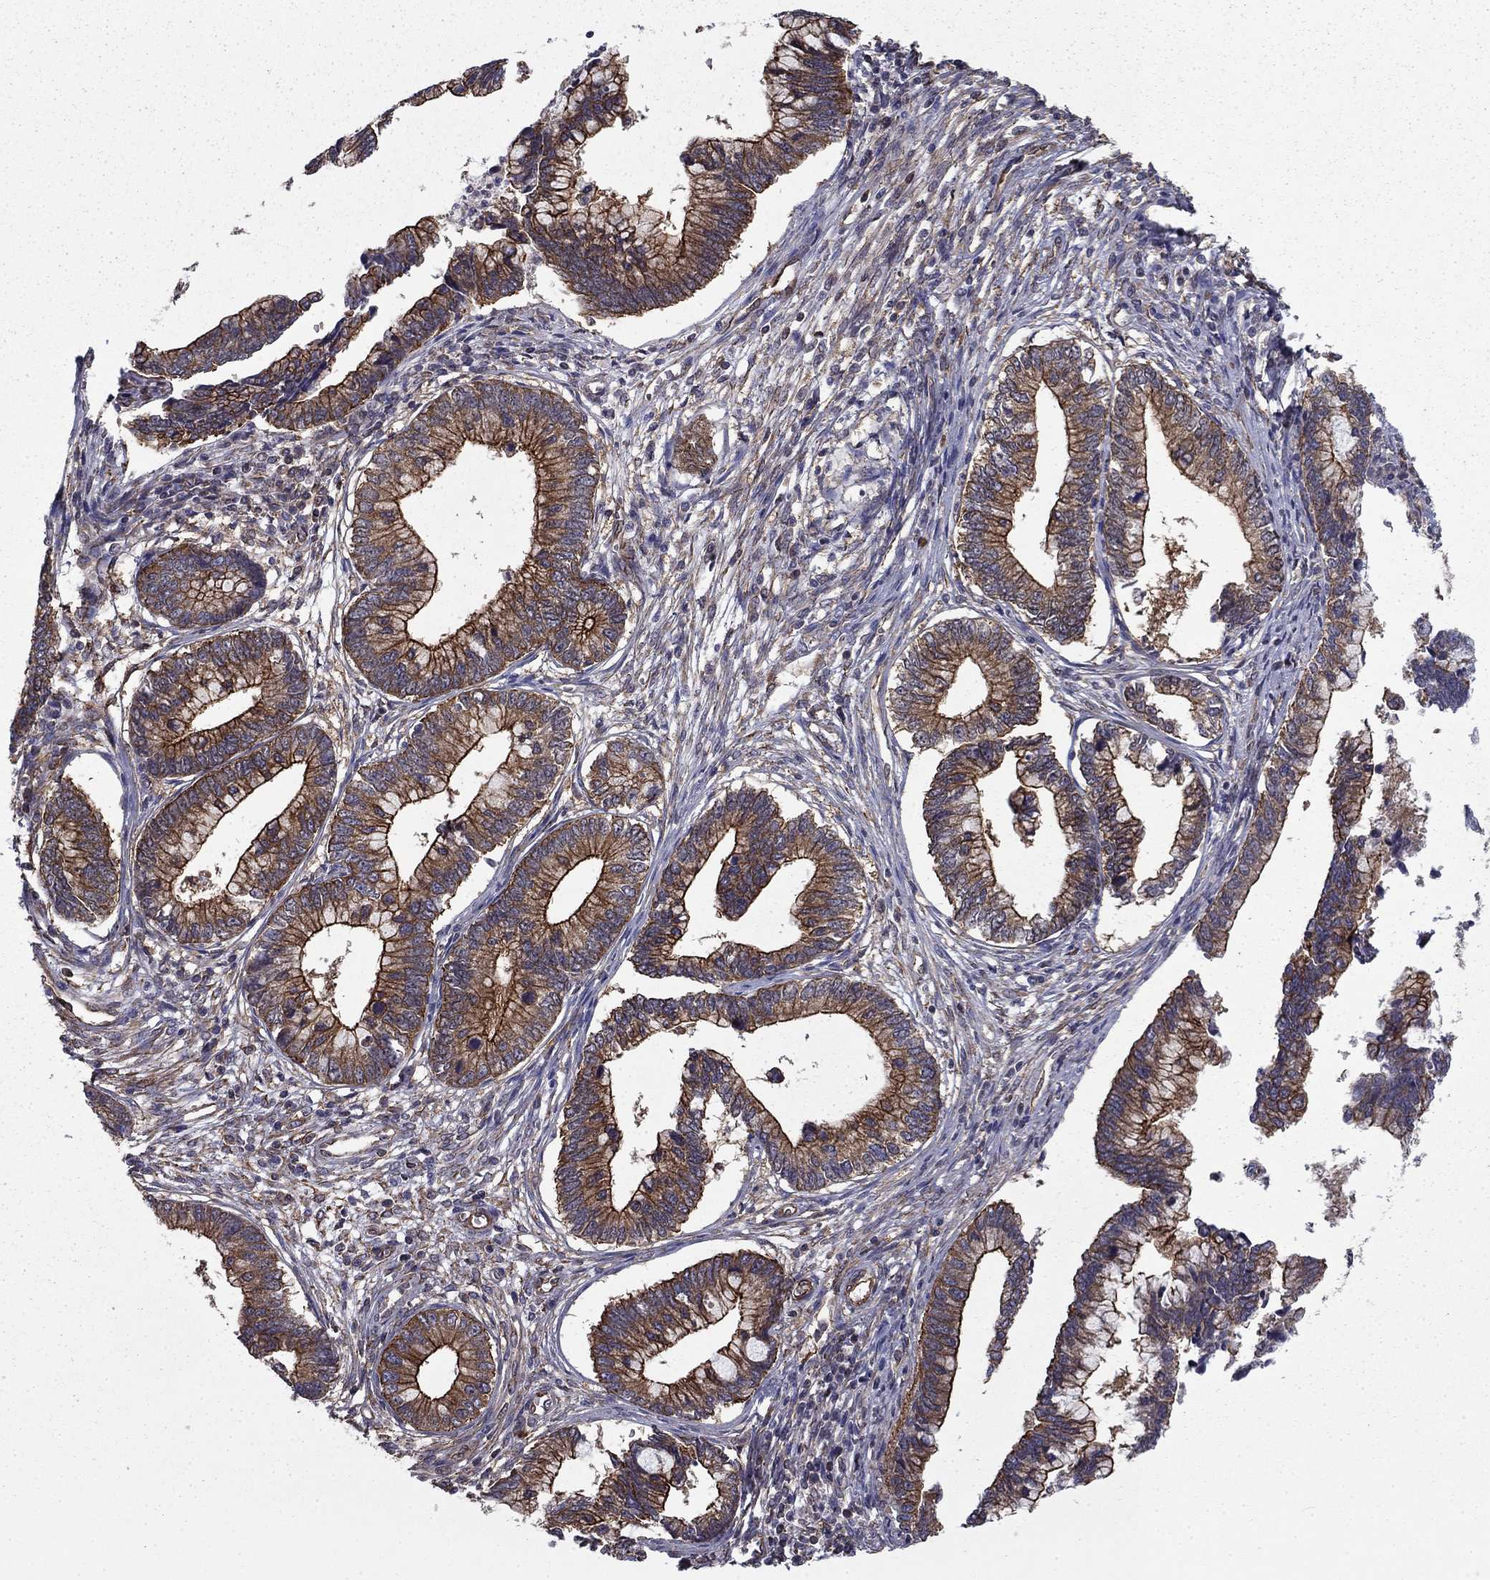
{"staining": {"intensity": "strong", "quantity": "25%-75%", "location": "cytoplasmic/membranous"}, "tissue": "cervical cancer", "cell_type": "Tumor cells", "image_type": "cancer", "snomed": [{"axis": "morphology", "description": "Adenocarcinoma, NOS"}, {"axis": "topography", "description": "Cervix"}], "caption": "Immunohistochemistry photomicrograph of cervical adenocarcinoma stained for a protein (brown), which exhibits high levels of strong cytoplasmic/membranous positivity in about 25%-75% of tumor cells.", "gene": "SHMT1", "patient": {"sex": "female", "age": 44}}